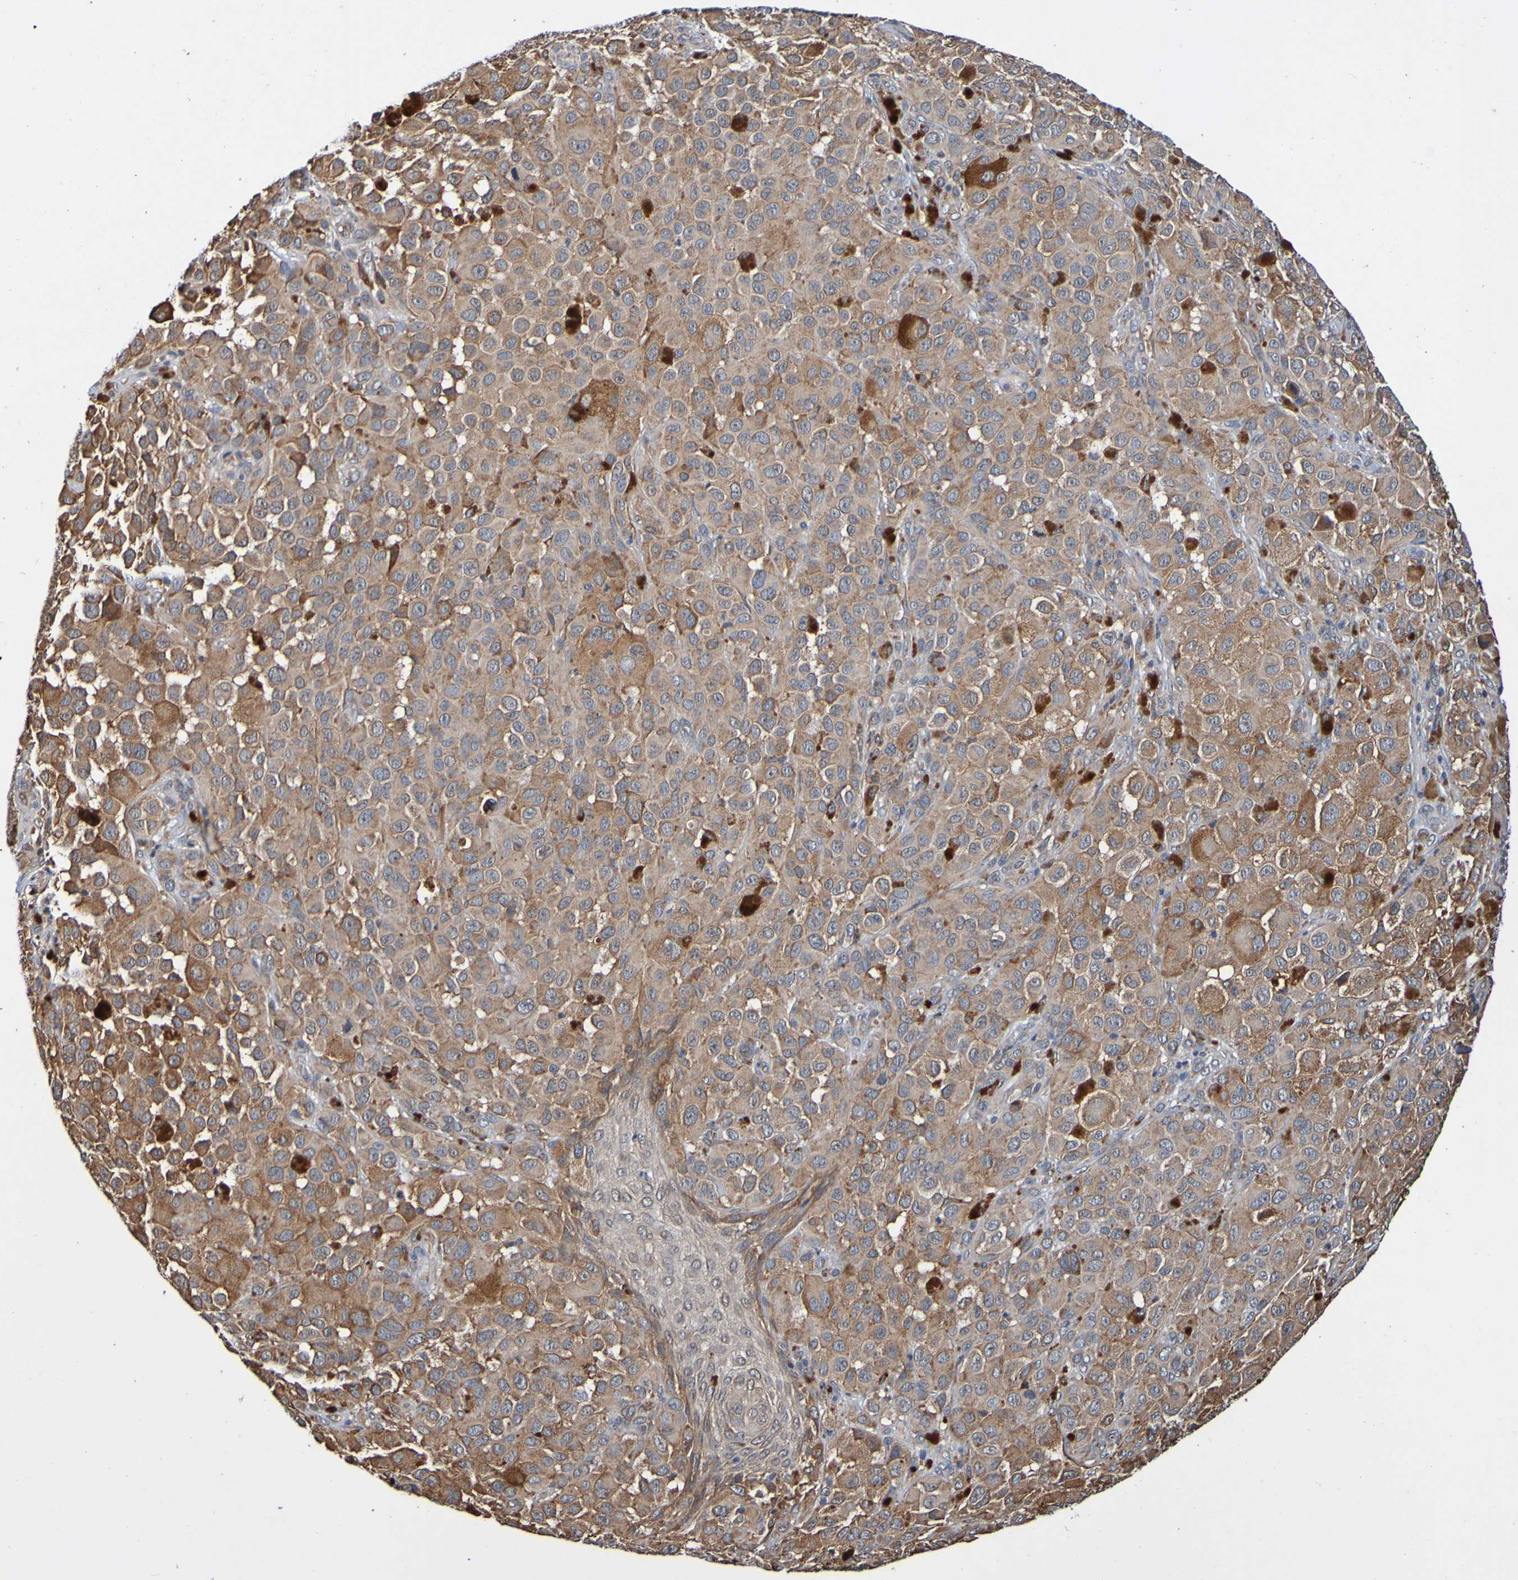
{"staining": {"intensity": "moderate", "quantity": ">75%", "location": "cytoplasmic/membranous"}, "tissue": "melanoma", "cell_type": "Tumor cells", "image_type": "cancer", "snomed": [{"axis": "morphology", "description": "Malignant melanoma, NOS"}, {"axis": "topography", "description": "Skin"}], "caption": "Immunohistochemical staining of malignant melanoma shows medium levels of moderate cytoplasmic/membranous protein staining in about >75% of tumor cells.", "gene": "AXIN1", "patient": {"sex": "male", "age": 96}}